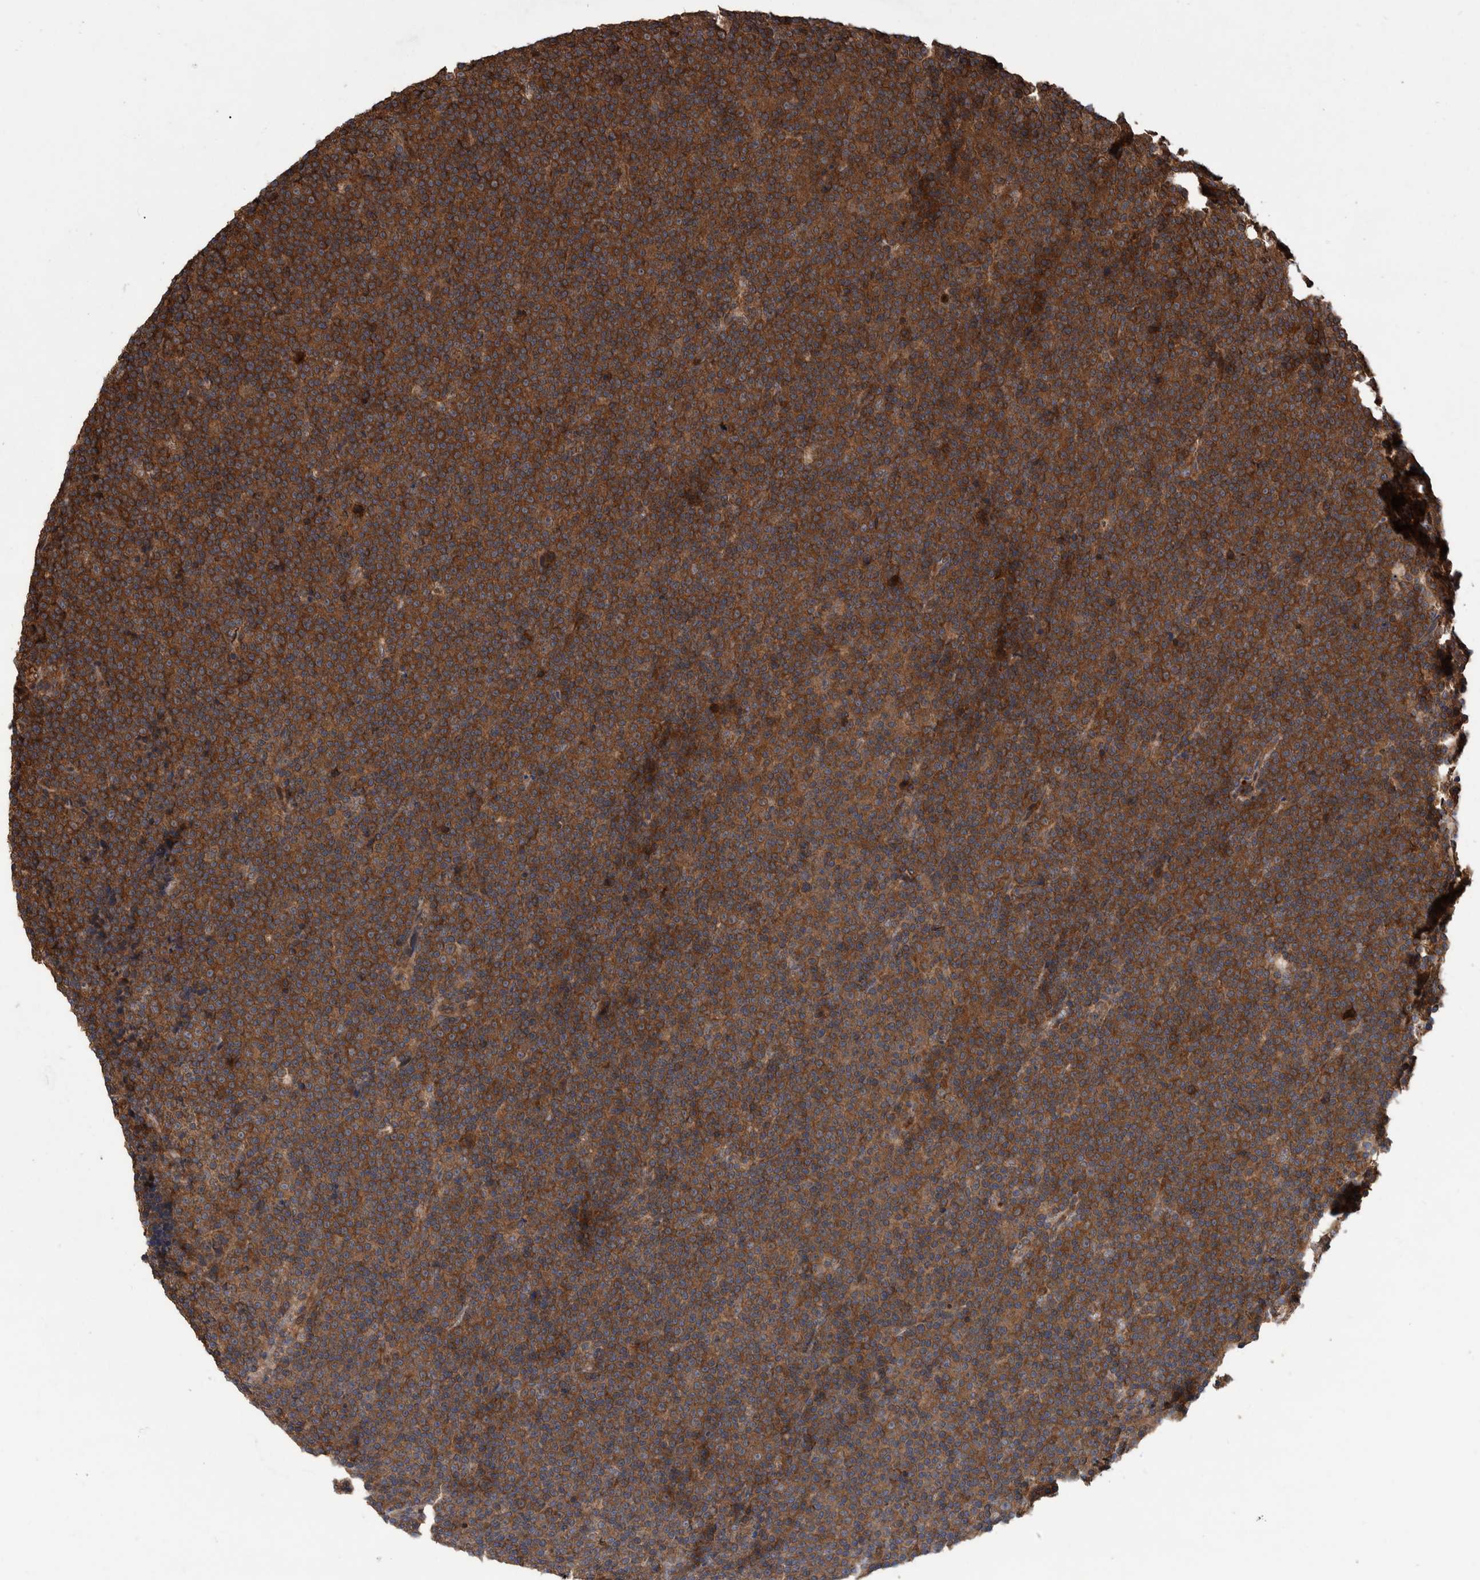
{"staining": {"intensity": "strong", "quantity": ">75%", "location": "cytoplasmic/membranous"}, "tissue": "lymphoma", "cell_type": "Tumor cells", "image_type": "cancer", "snomed": [{"axis": "morphology", "description": "Malignant lymphoma, non-Hodgkin's type, Low grade"}, {"axis": "topography", "description": "Lymph node"}], "caption": "There is high levels of strong cytoplasmic/membranous positivity in tumor cells of malignant lymphoma, non-Hodgkin's type (low-grade), as demonstrated by immunohistochemical staining (brown color).", "gene": "VBP1", "patient": {"sex": "female", "age": 67}}